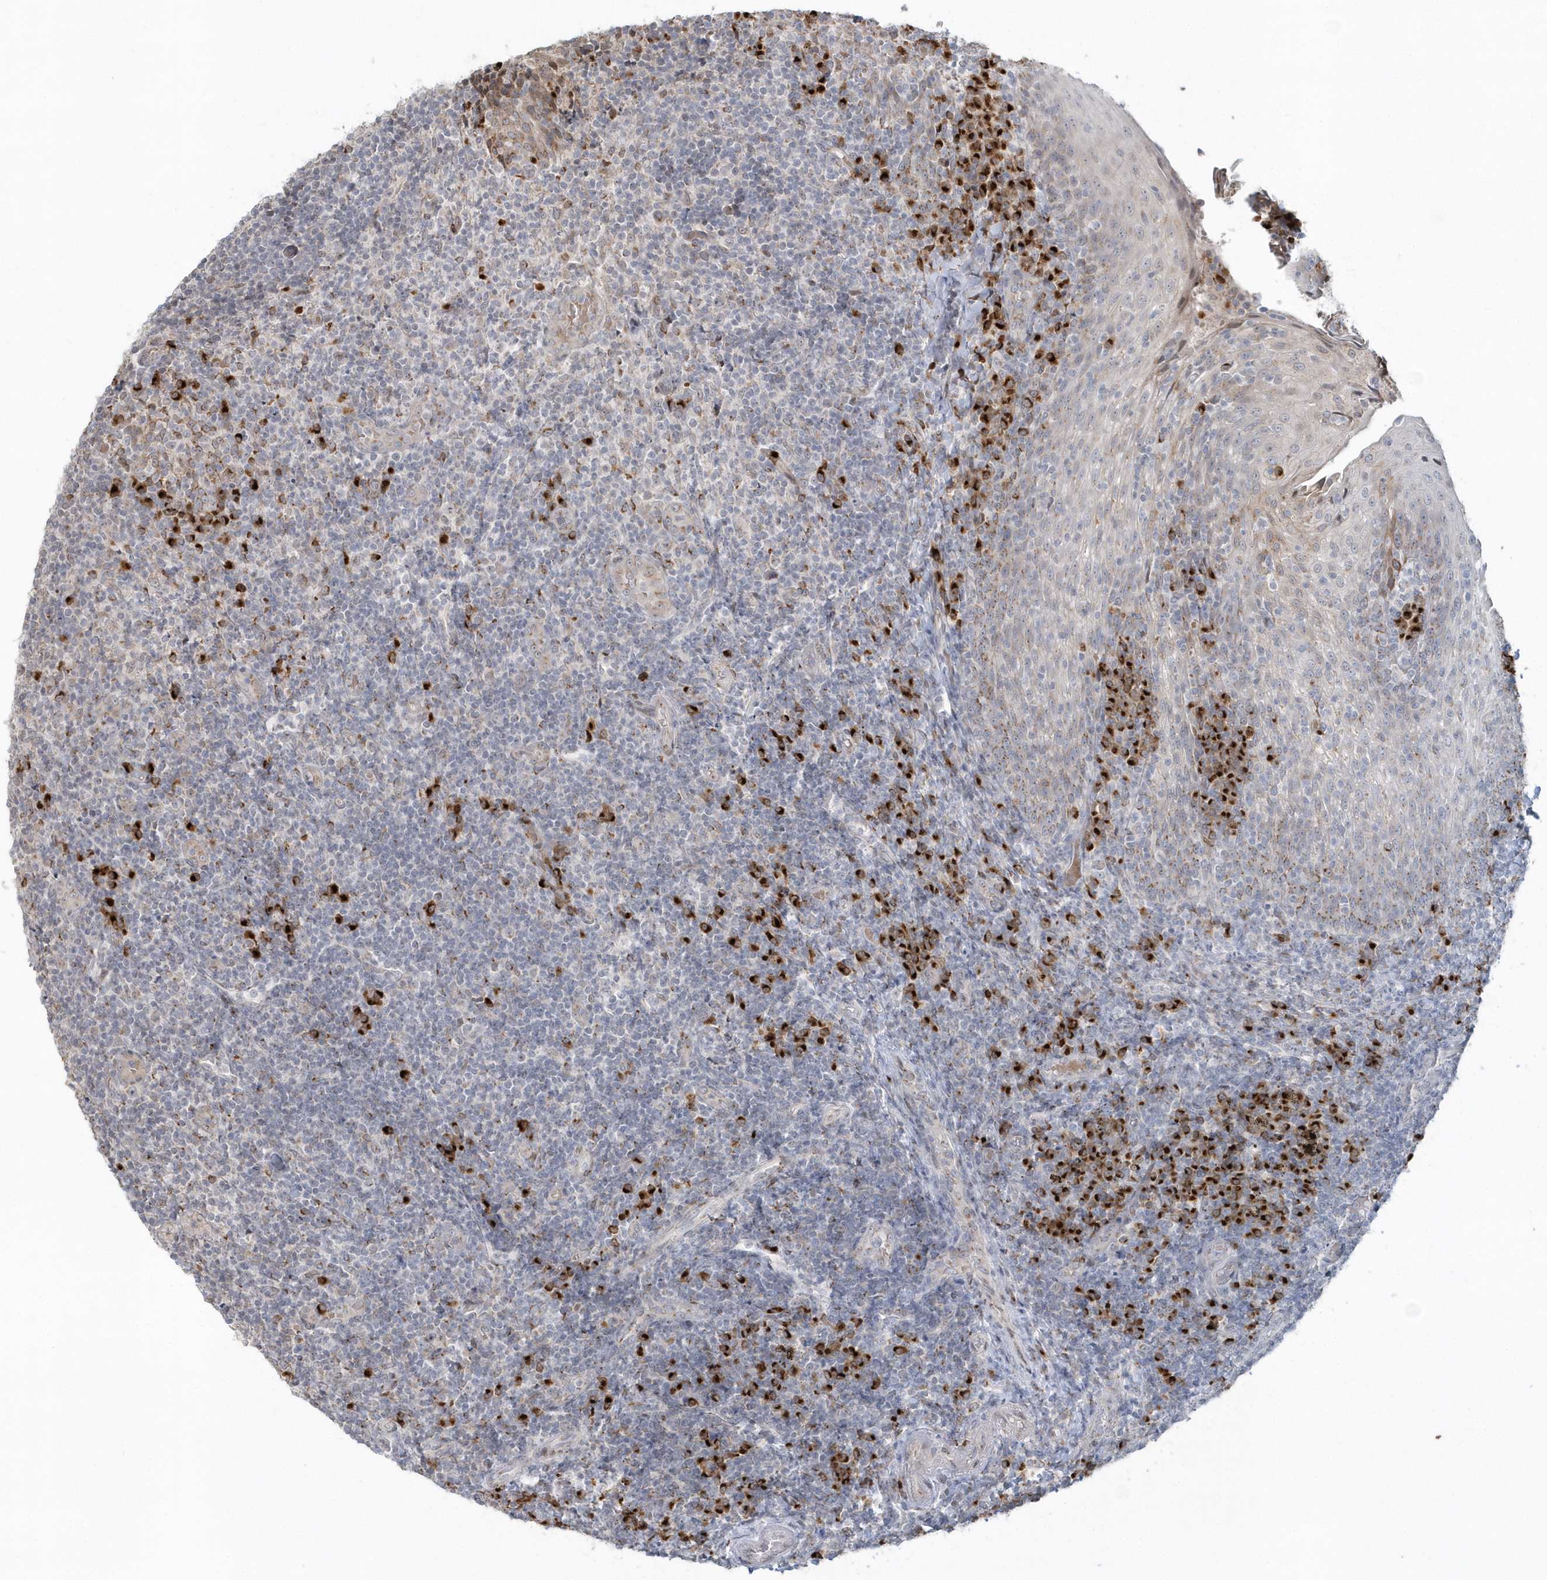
{"staining": {"intensity": "strong", "quantity": "<25%", "location": "cytoplasmic/membranous"}, "tissue": "tonsil", "cell_type": "Germinal center cells", "image_type": "normal", "snomed": [{"axis": "morphology", "description": "Normal tissue, NOS"}, {"axis": "topography", "description": "Tonsil"}], "caption": "Approximately <25% of germinal center cells in normal tonsil display strong cytoplasmic/membranous protein positivity as visualized by brown immunohistochemical staining.", "gene": "DHFR", "patient": {"sex": "female", "age": 19}}